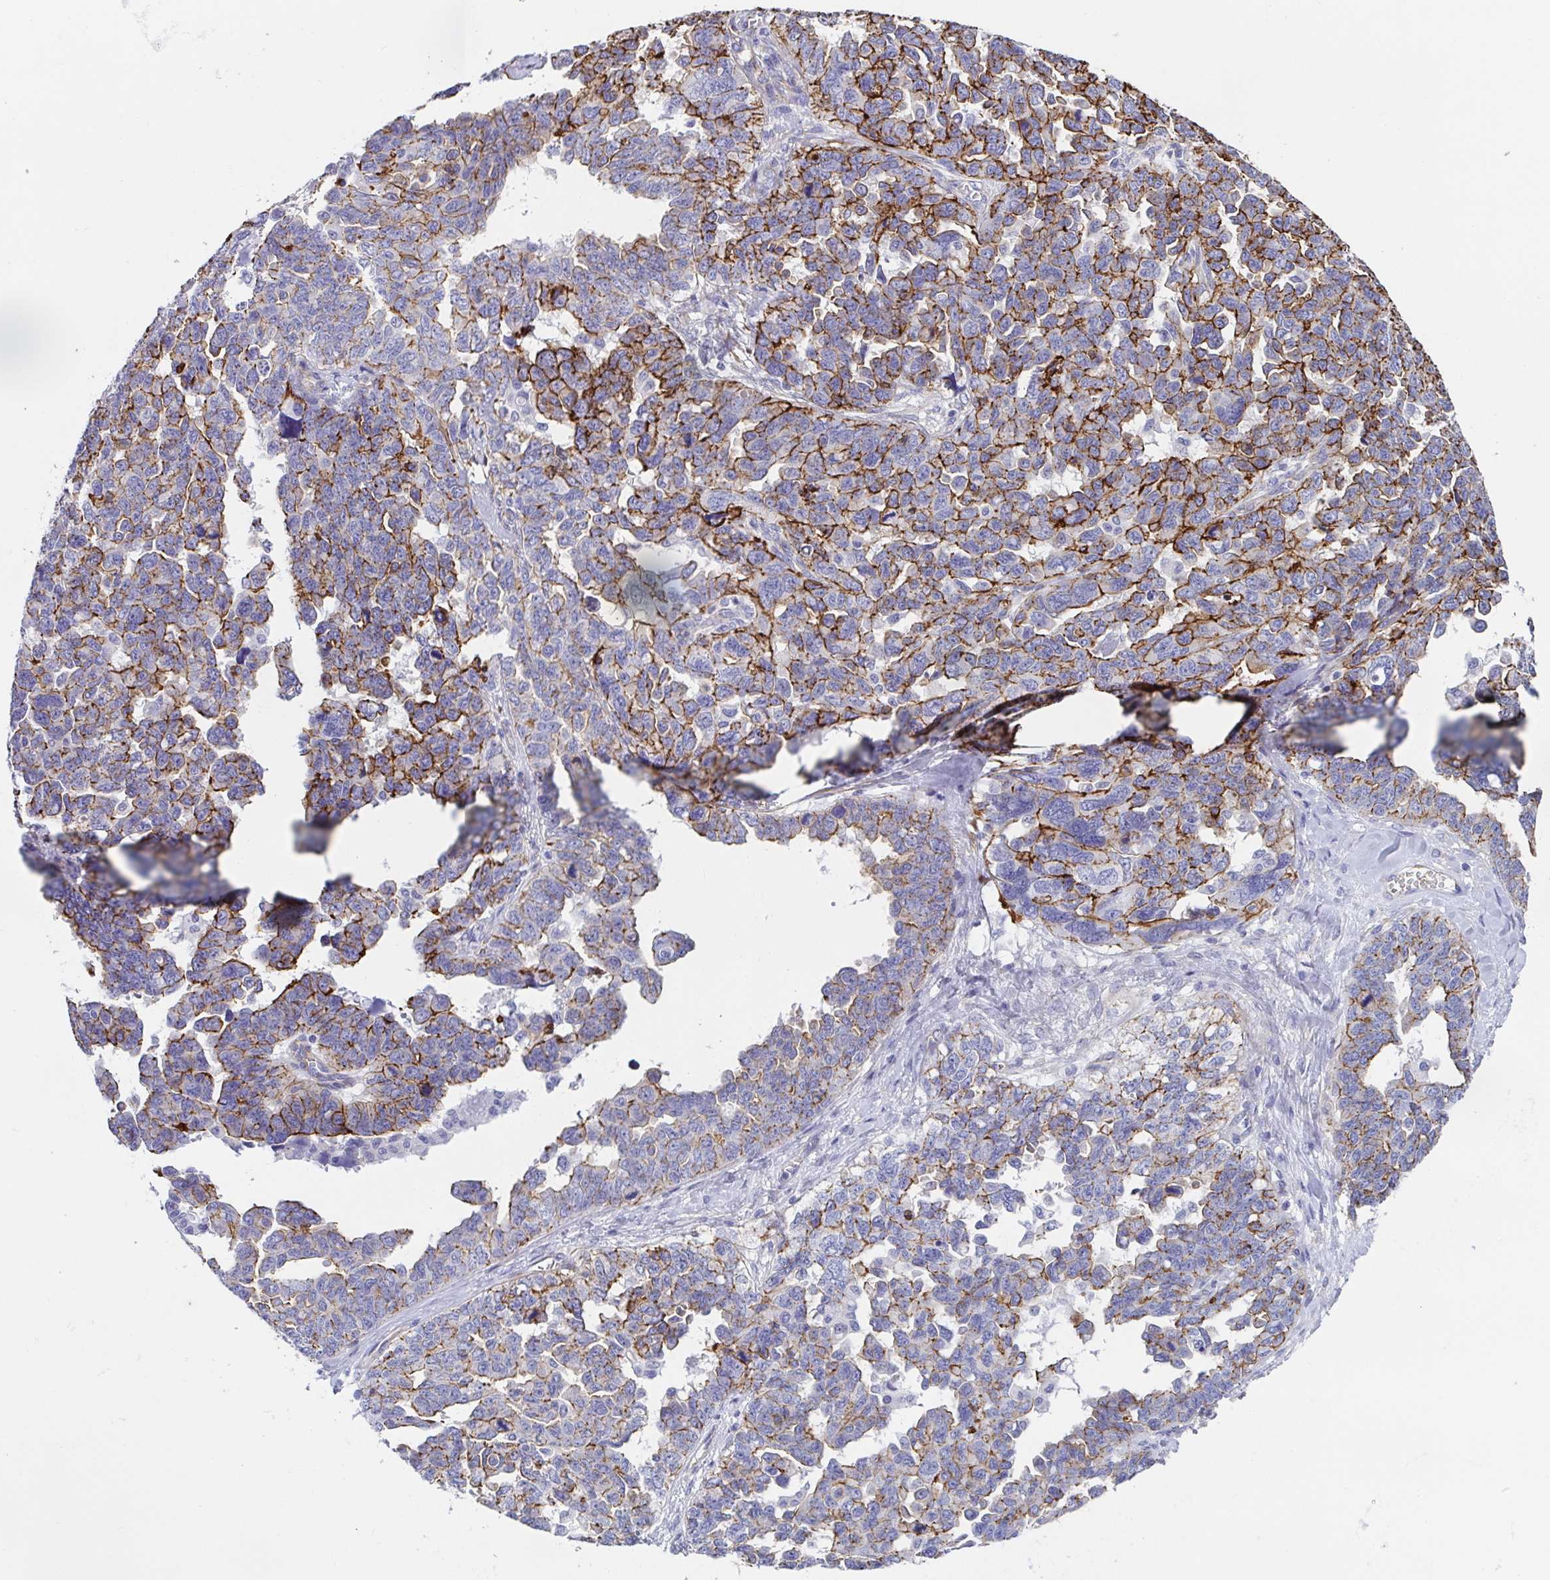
{"staining": {"intensity": "strong", "quantity": "25%-75%", "location": "cytoplasmic/membranous"}, "tissue": "ovarian cancer", "cell_type": "Tumor cells", "image_type": "cancer", "snomed": [{"axis": "morphology", "description": "Cystadenocarcinoma, serous, NOS"}, {"axis": "topography", "description": "Ovary"}], "caption": "Ovarian cancer (serous cystadenocarcinoma) tissue displays strong cytoplasmic/membranous staining in approximately 25%-75% of tumor cells The staining was performed using DAB (3,3'-diaminobenzidine), with brown indicating positive protein expression. Nuclei are stained blue with hematoxylin.", "gene": "TRAM2", "patient": {"sex": "female", "age": 69}}